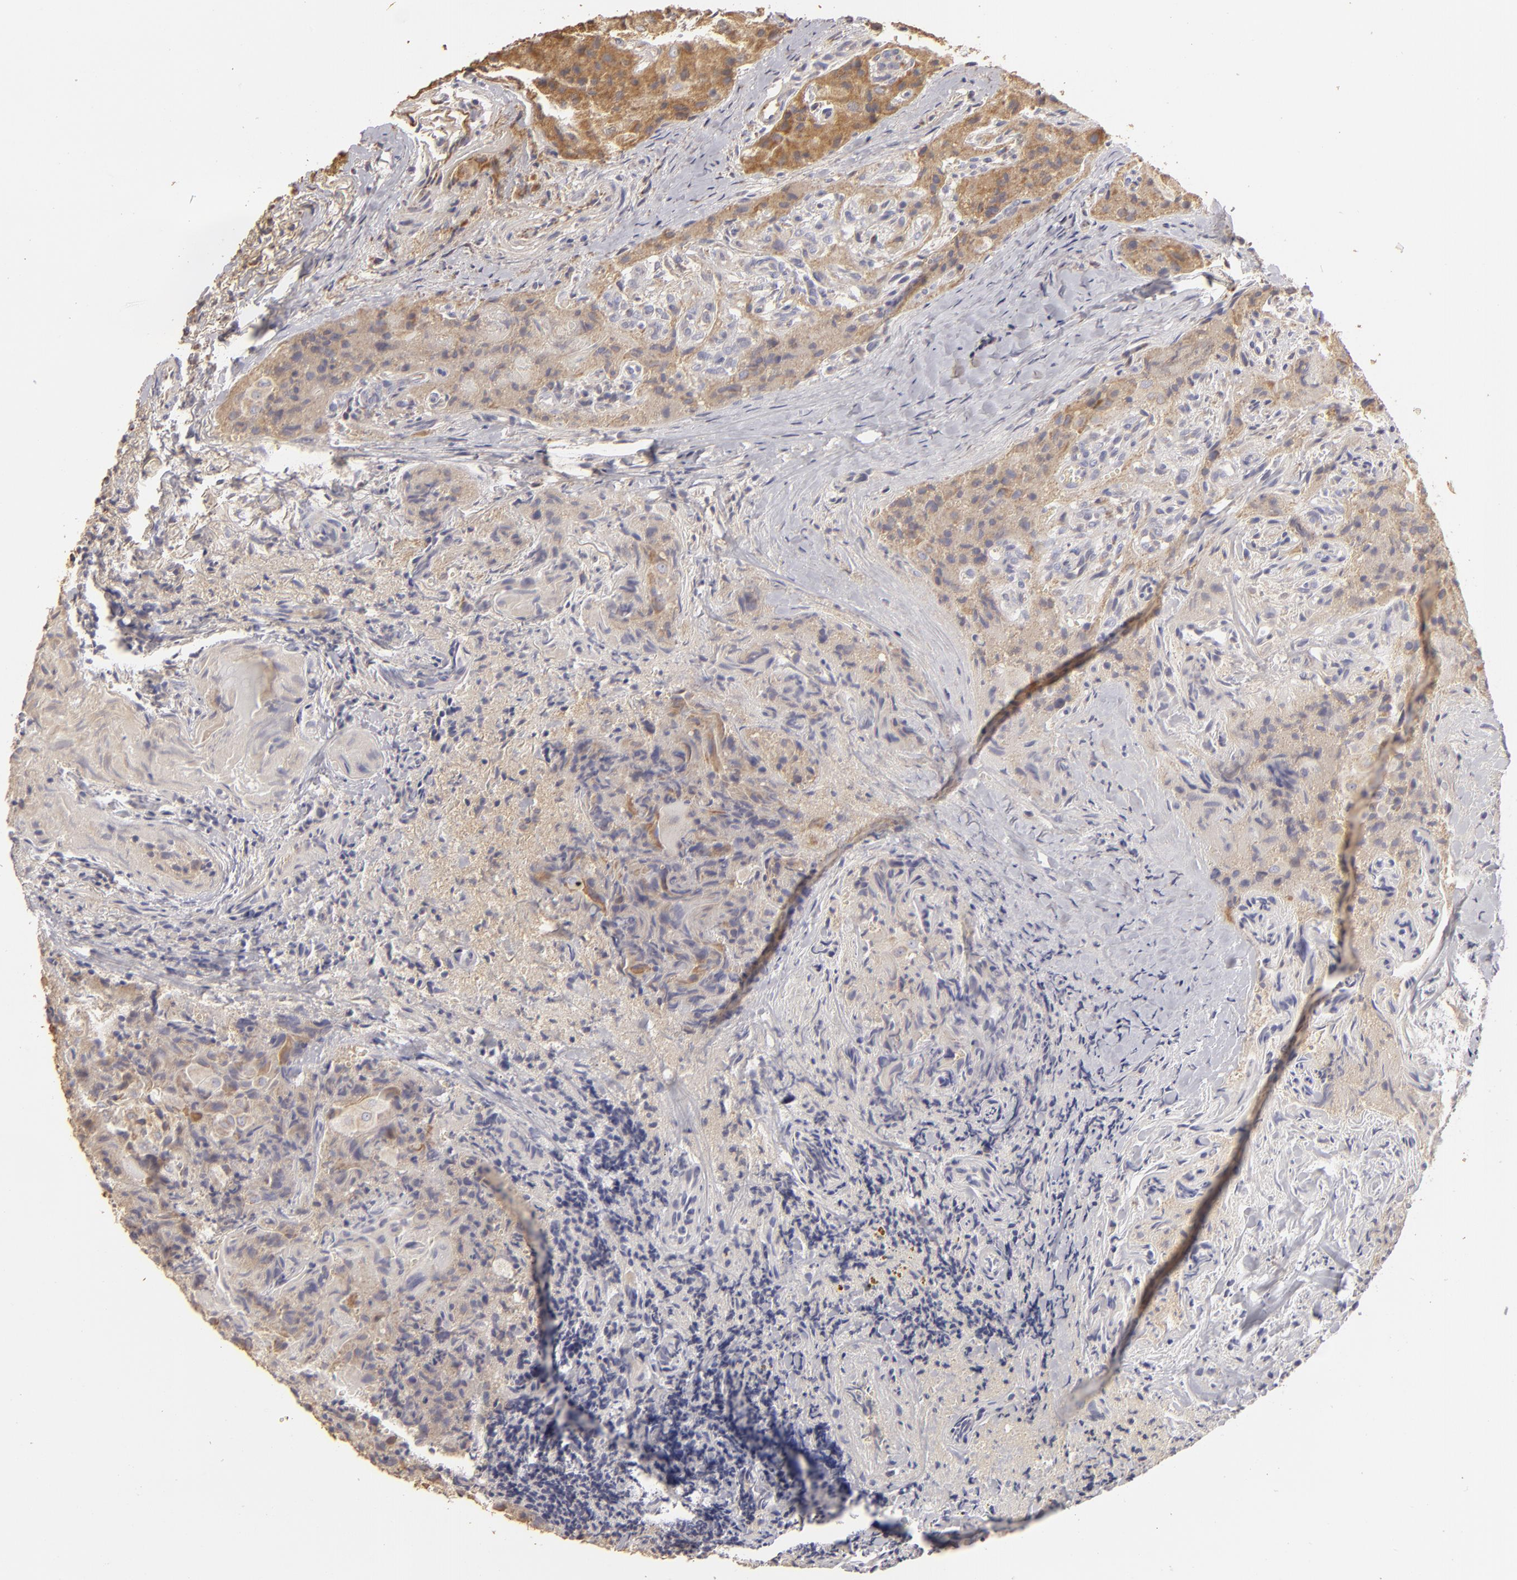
{"staining": {"intensity": "moderate", "quantity": ">75%", "location": "cytoplasmic/membranous"}, "tissue": "thyroid cancer", "cell_type": "Tumor cells", "image_type": "cancer", "snomed": [{"axis": "morphology", "description": "Papillary adenocarcinoma, NOS"}, {"axis": "topography", "description": "Thyroid gland"}], "caption": "Thyroid papillary adenocarcinoma stained with DAB (3,3'-diaminobenzidine) immunohistochemistry displays medium levels of moderate cytoplasmic/membranous staining in about >75% of tumor cells.", "gene": "CFB", "patient": {"sex": "female", "age": 71}}